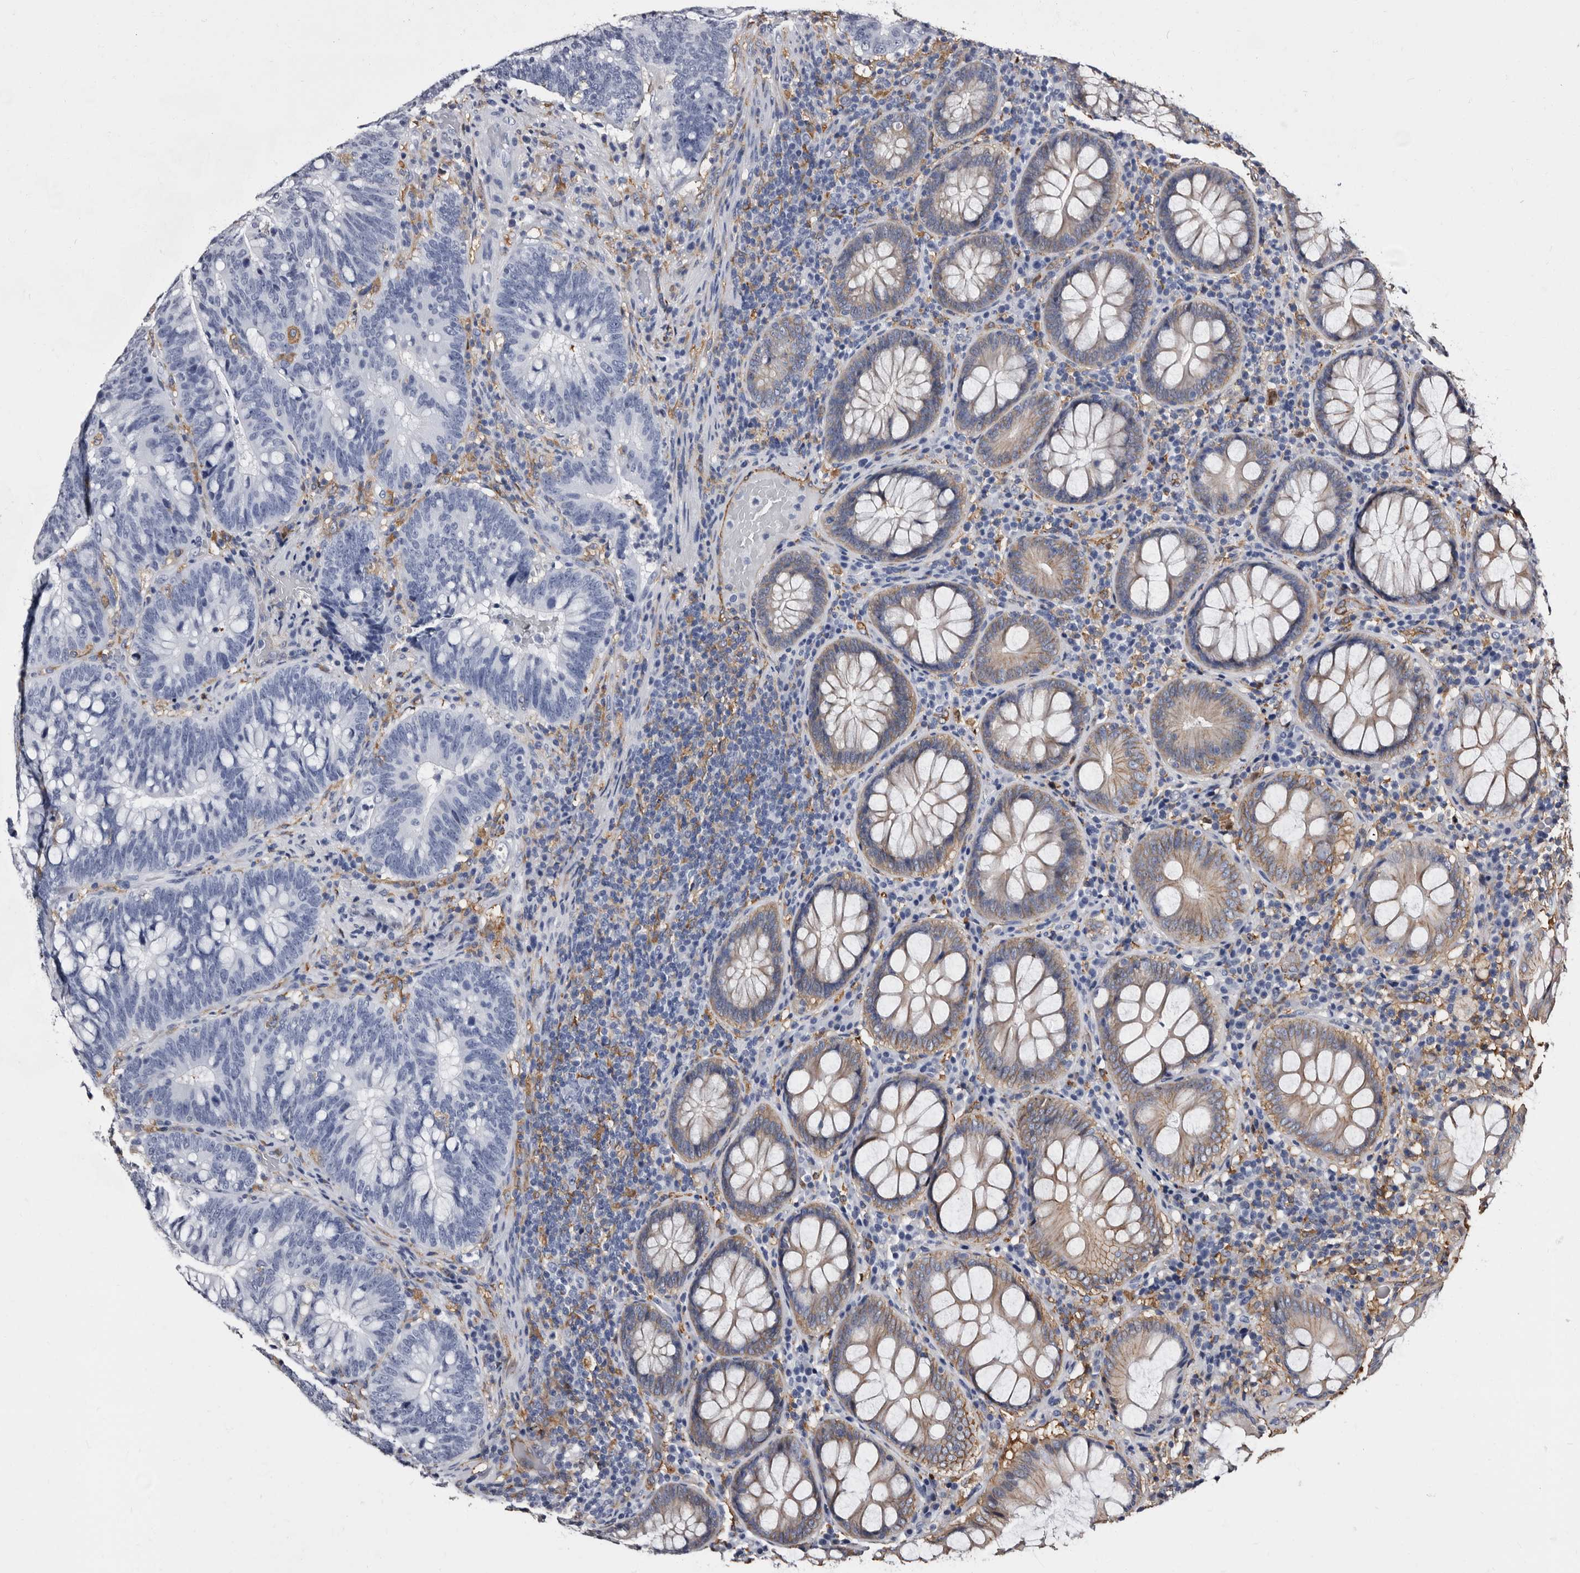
{"staining": {"intensity": "negative", "quantity": "none", "location": "none"}, "tissue": "colorectal cancer", "cell_type": "Tumor cells", "image_type": "cancer", "snomed": [{"axis": "morphology", "description": "Adenocarcinoma, NOS"}, {"axis": "topography", "description": "Colon"}], "caption": "Immunohistochemistry (IHC) image of colorectal cancer (adenocarcinoma) stained for a protein (brown), which demonstrates no positivity in tumor cells.", "gene": "EPB41L3", "patient": {"sex": "female", "age": 66}}